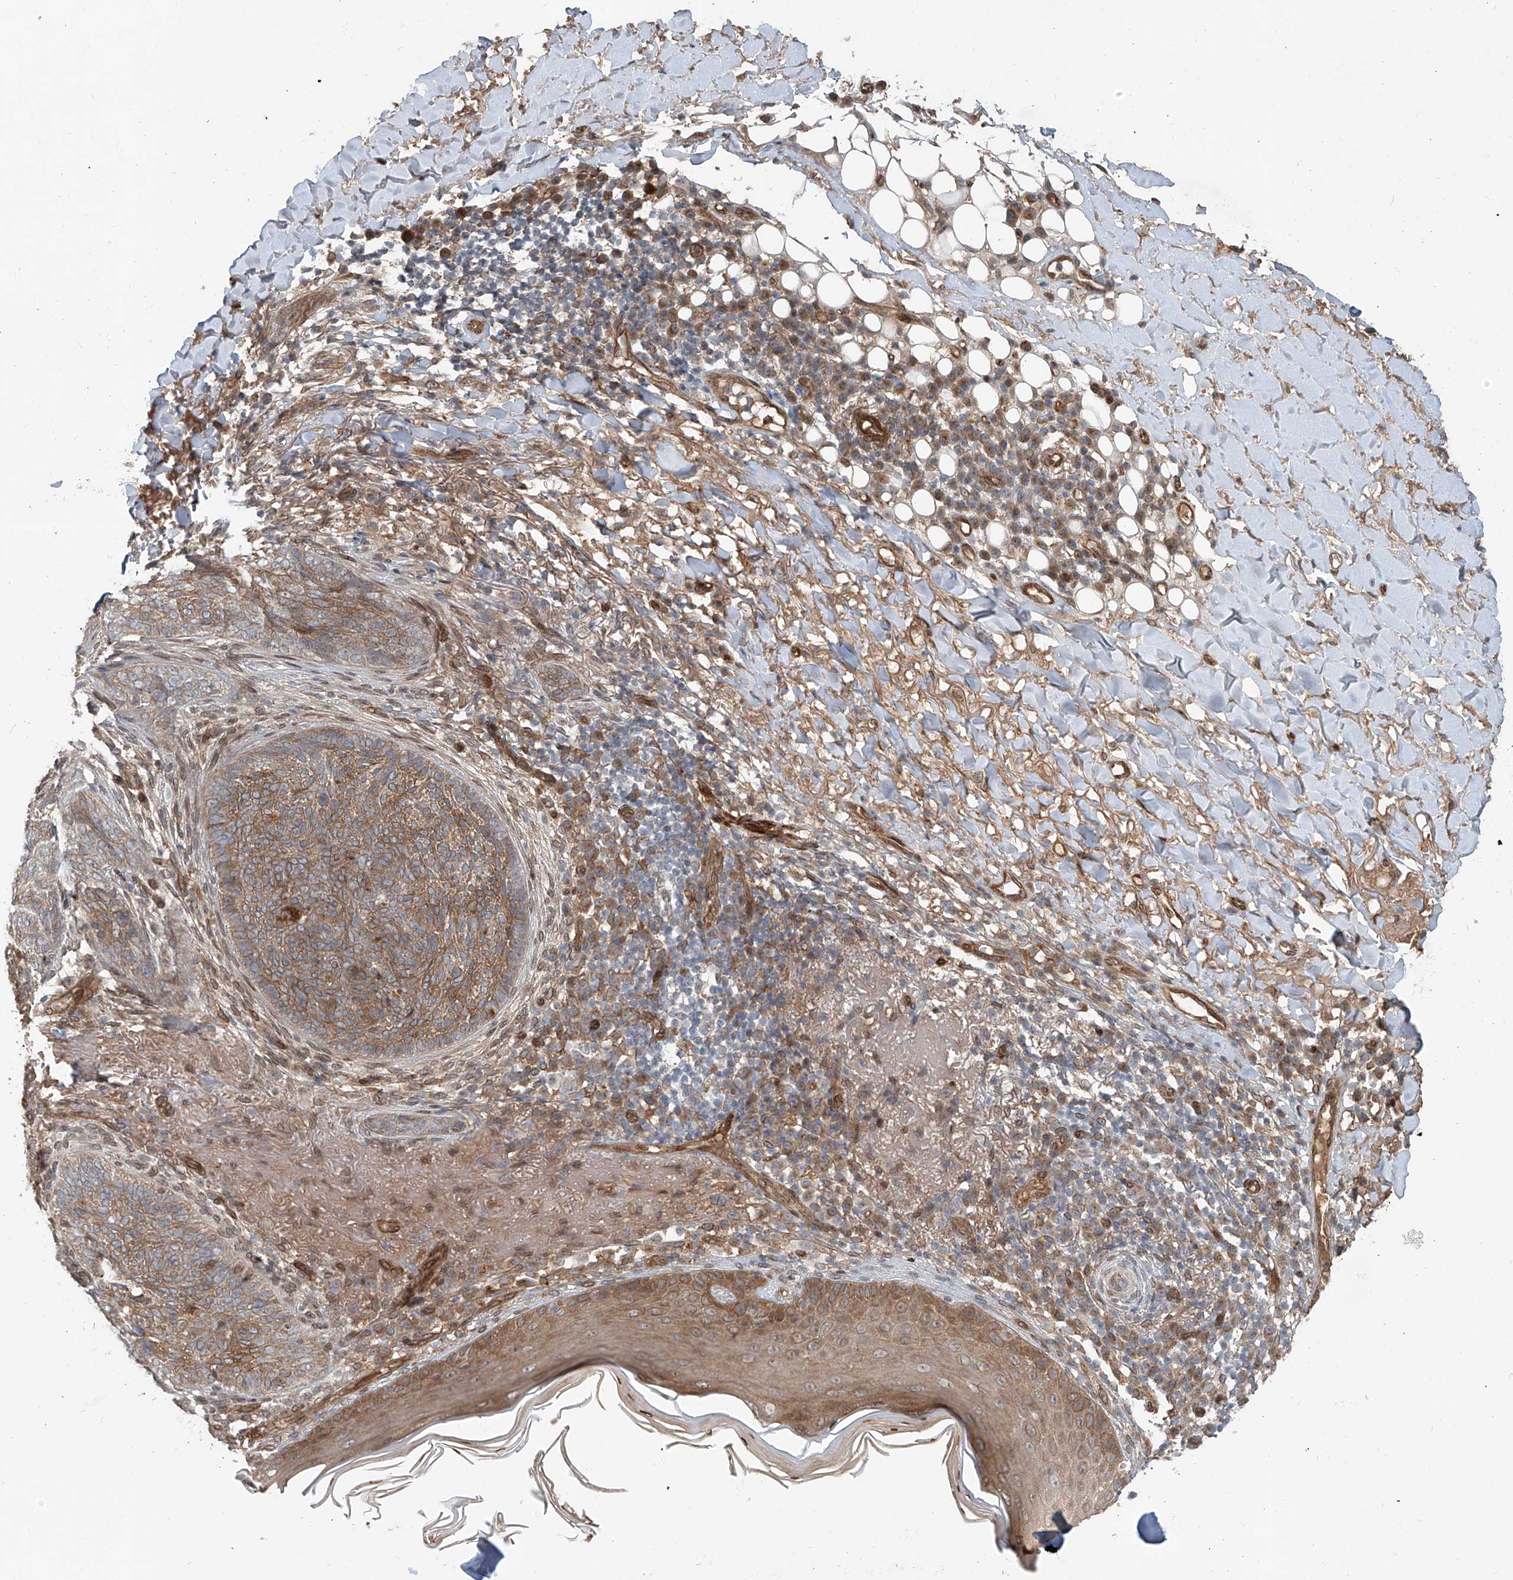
{"staining": {"intensity": "moderate", "quantity": ">75%", "location": "cytoplasmic/membranous"}, "tissue": "skin cancer", "cell_type": "Tumor cells", "image_type": "cancer", "snomed": [{"axis": "morphology", "description": "Basal cell carcinoma"}, {"axis": "topography", "description": "Skin"}], "caption": "The histopathology image displays staining of skin cancer (basal cell carcinoma), revealing moderate cytoplasmic/membranous protein positivity (brown color) within tumor cells.", "gene": "SASH1", "patient": {"sex": "male", "age": 85}}